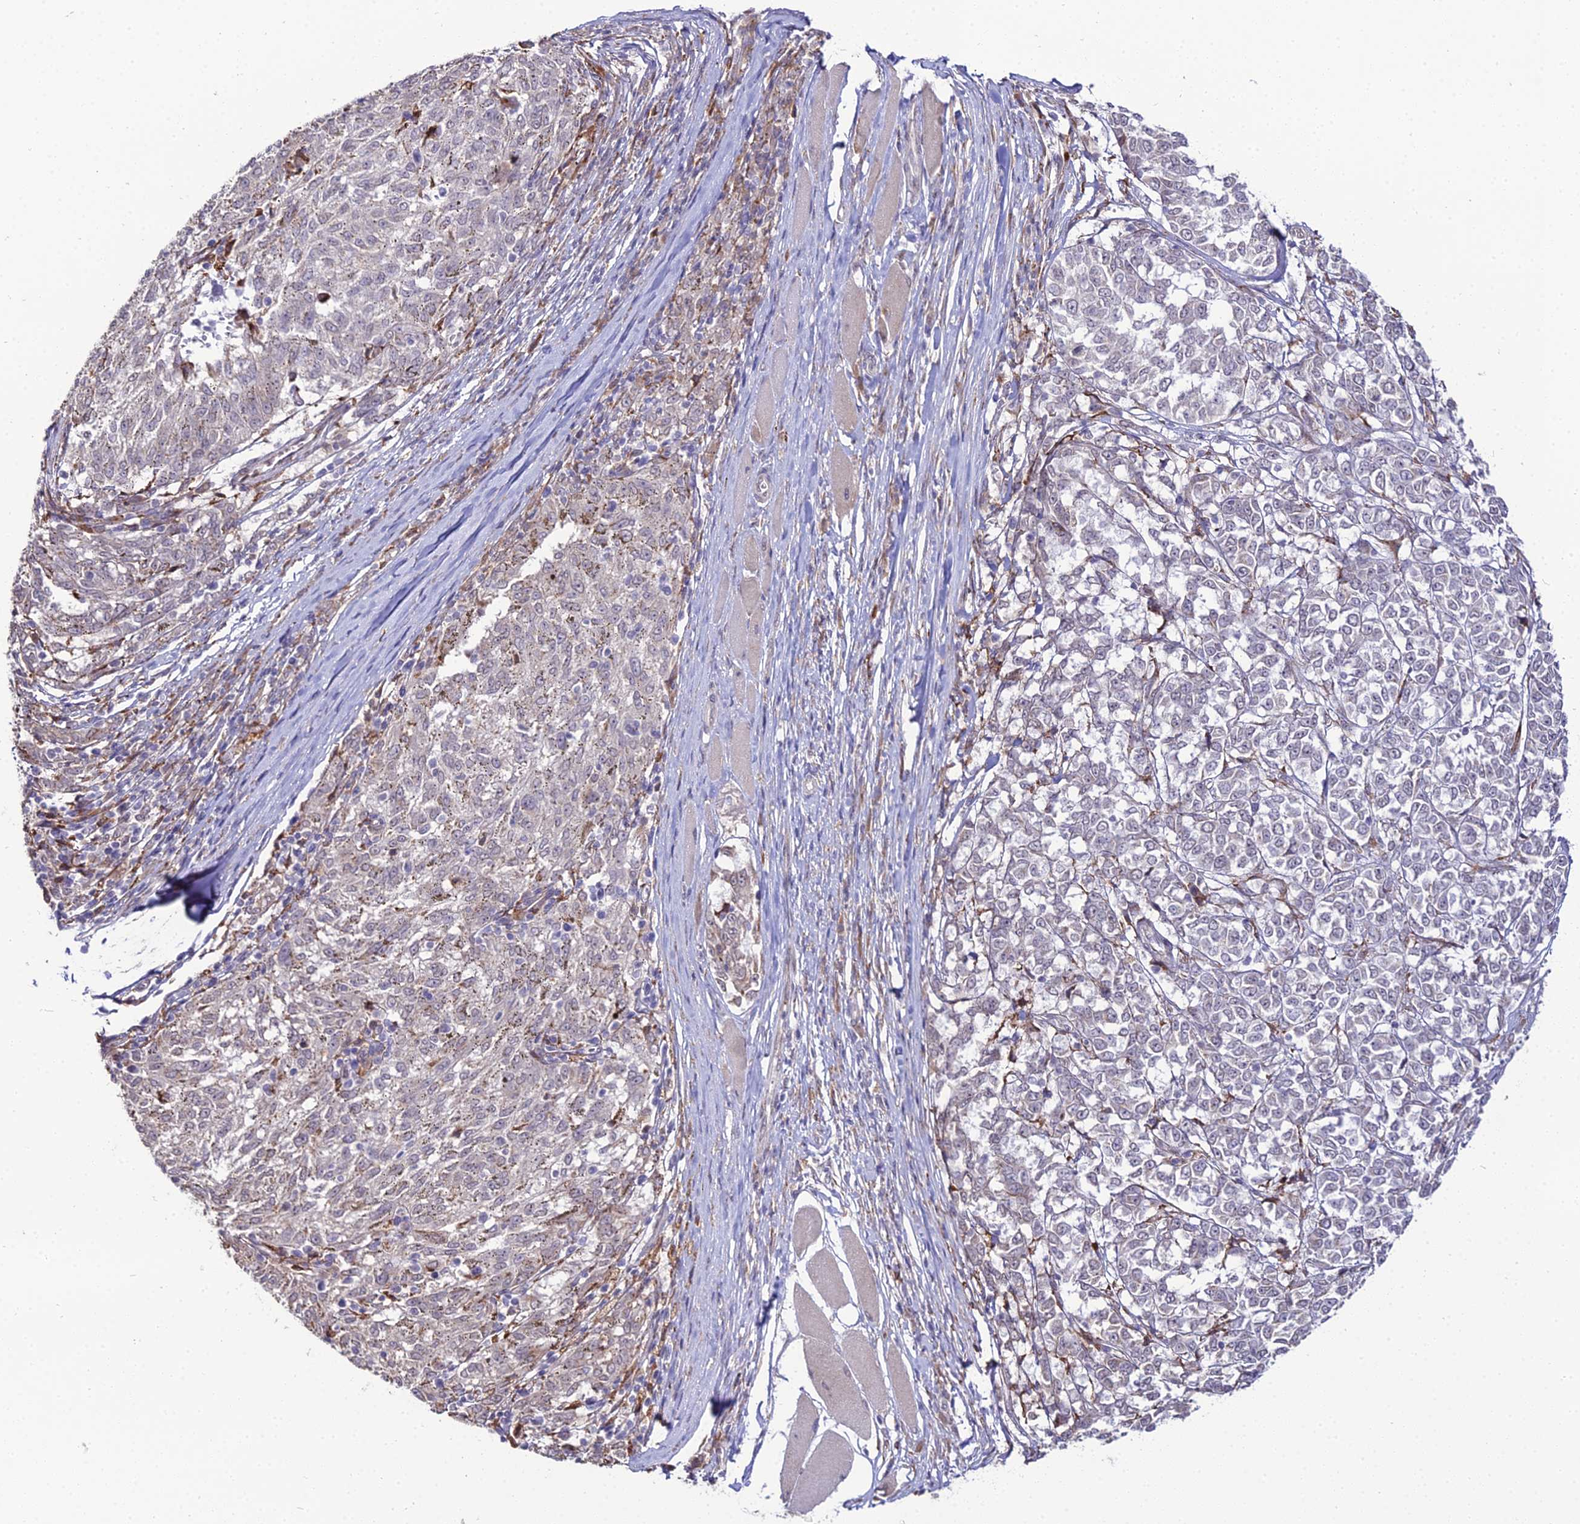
{"staining": {"intensity": "negative", "quantity": "none", "location": "none"}, "tissue": "melanoma", "cell_type": "Tumor cells", "image_type": "cancer", "snomed": [{"axis": "morphology", "description": "Malignant melanoma, NOS"}, {"axis": "topography", "description": "Skin"}], "caption": "Immunohistochemistry of human malignant melanoma exhibits no positivity in tumor cells.", "gene": "TROAP", "patient": {"sex": "female", "age": 72}}